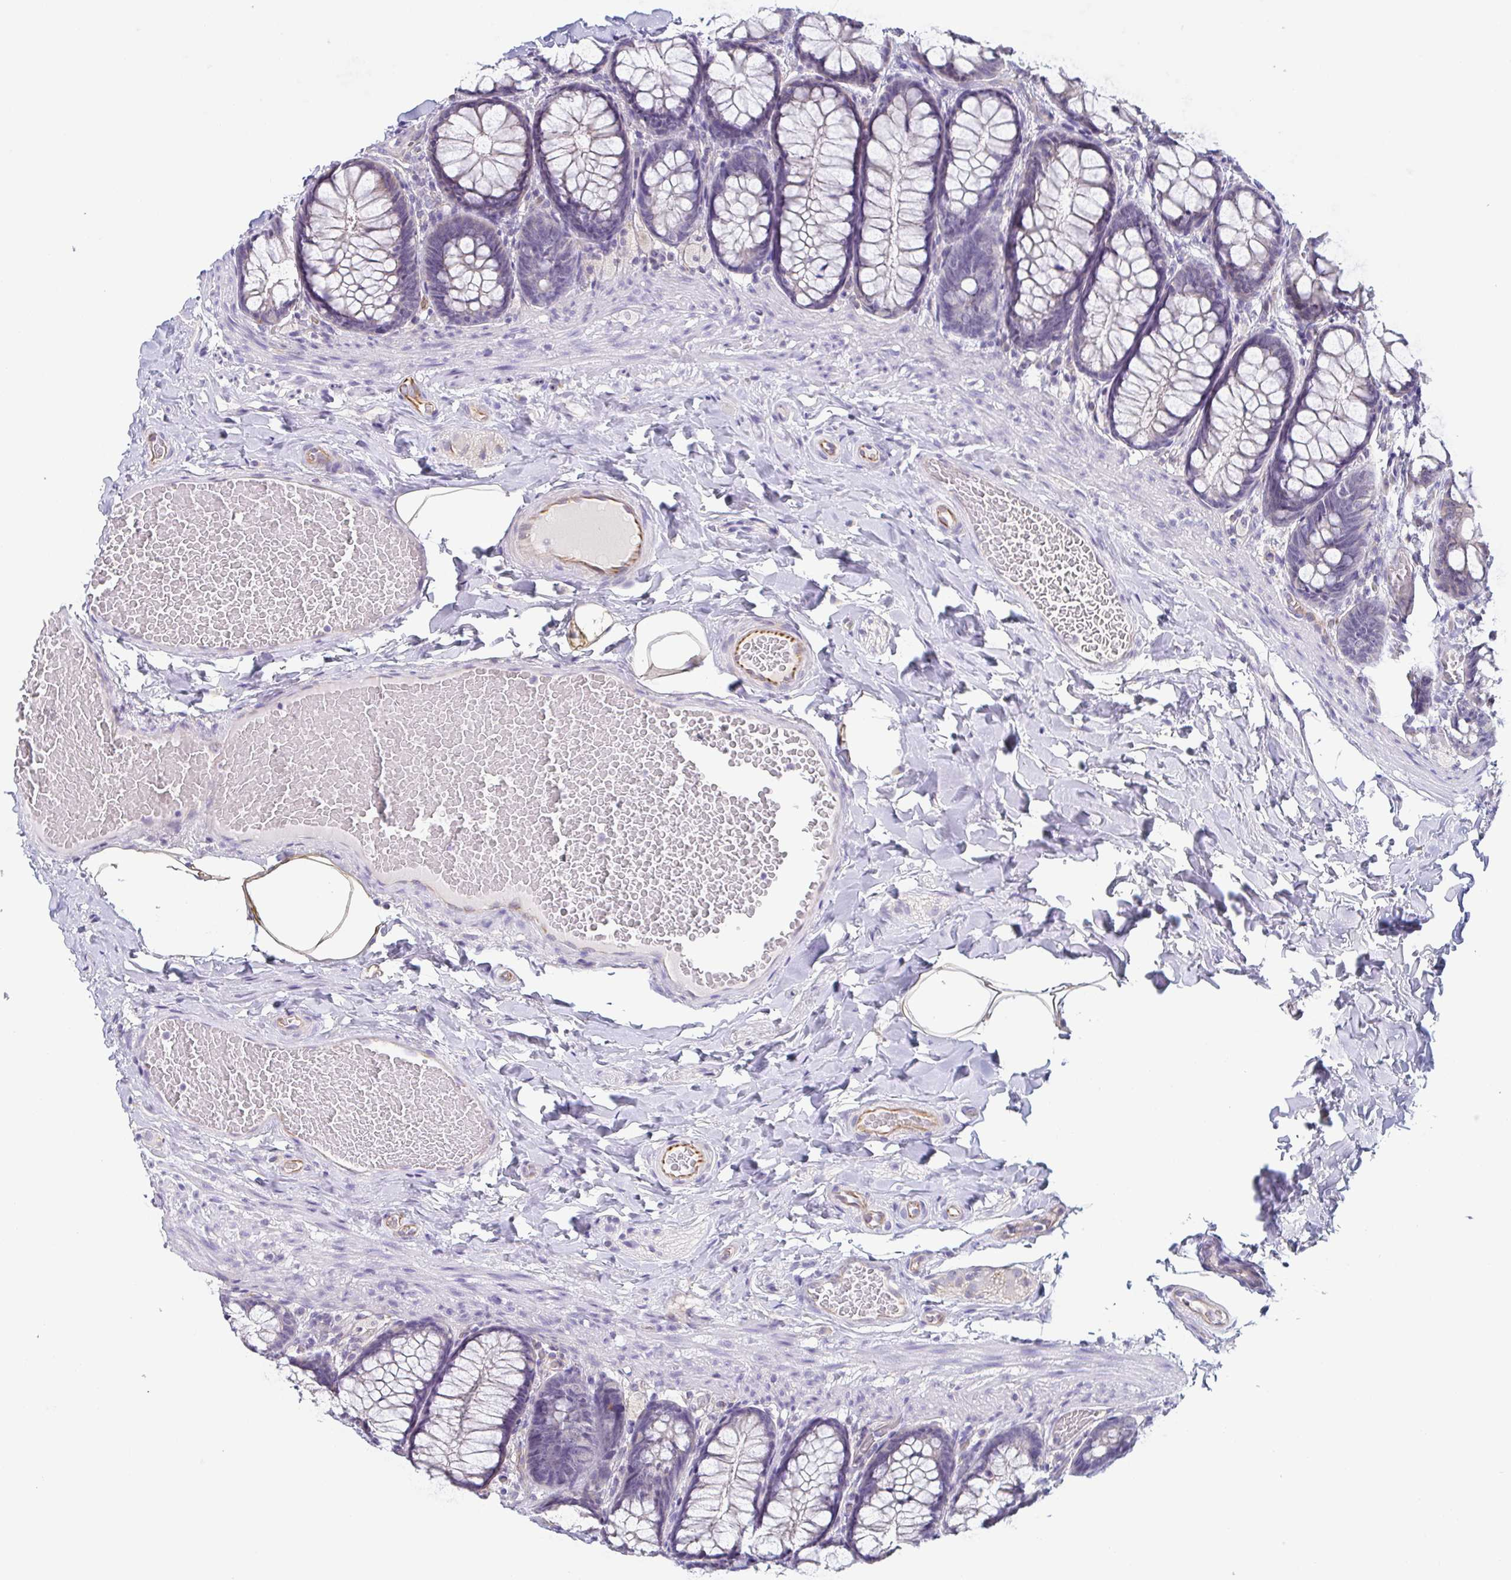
{"staining": {"intensity": "moderate", "quantity": "25%-75%", "location": "cytoplasmic/membranous"}, "tissue": "colon", "cell_type": "Endothelial cells", "image_type": "normal", "snomed": [{"axis": "morphology", "description": "Normal tissue, NOS"}, {"axis": "topography", "description": "Colon"}], "caption": "This is a photomicrograph of IHC staining of benign colon, which shows moderate staining in the cytoplasmic/membranous of endothelial cells.", "gene": "COL17A1", "patient": {"sex": "male", "age": 47}}